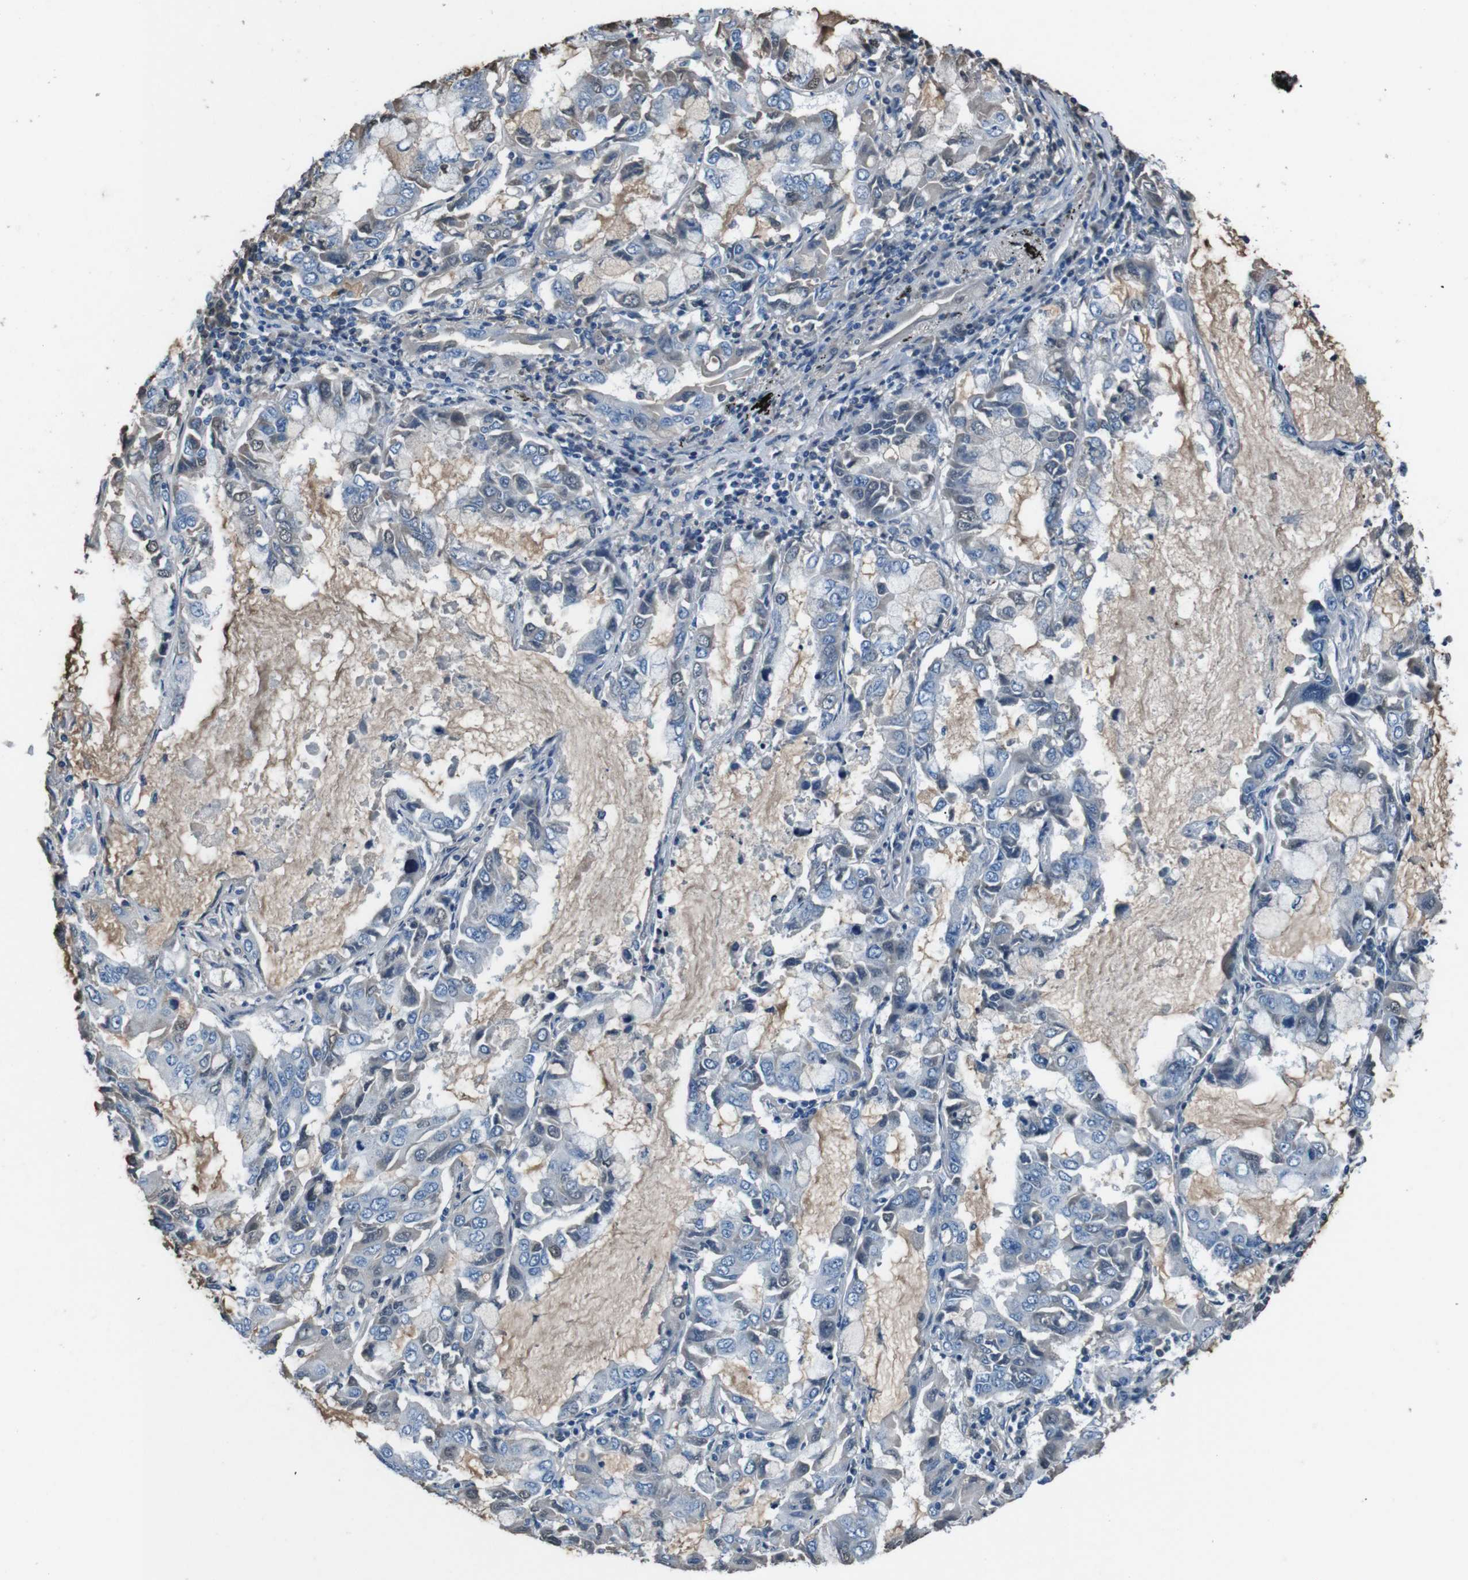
{"staining": {"intensity": "weak", "quantity": "<25%", "location": "cytoplasmic/membranous,nuclear"}, "tissue": "lung cancer", "cell_type": "Tumor cells", "image_type": "cancer", "snomed": [{"axis": "morphology", "description": "Adenocarcinoma, NOS"}, {"axis": "topography", "description": "Lung"}], "caption": "Image shows no protein positivity in tumor cells of lung cancer (adenocarcinoma) tissue. Brightfield microscopy of immunohistochemistry stained with DAB (brown) and hematoxylin (blue), captured at high magnification.", "gene": "LEP", "patient": {"sex": "male", "age": 64}}